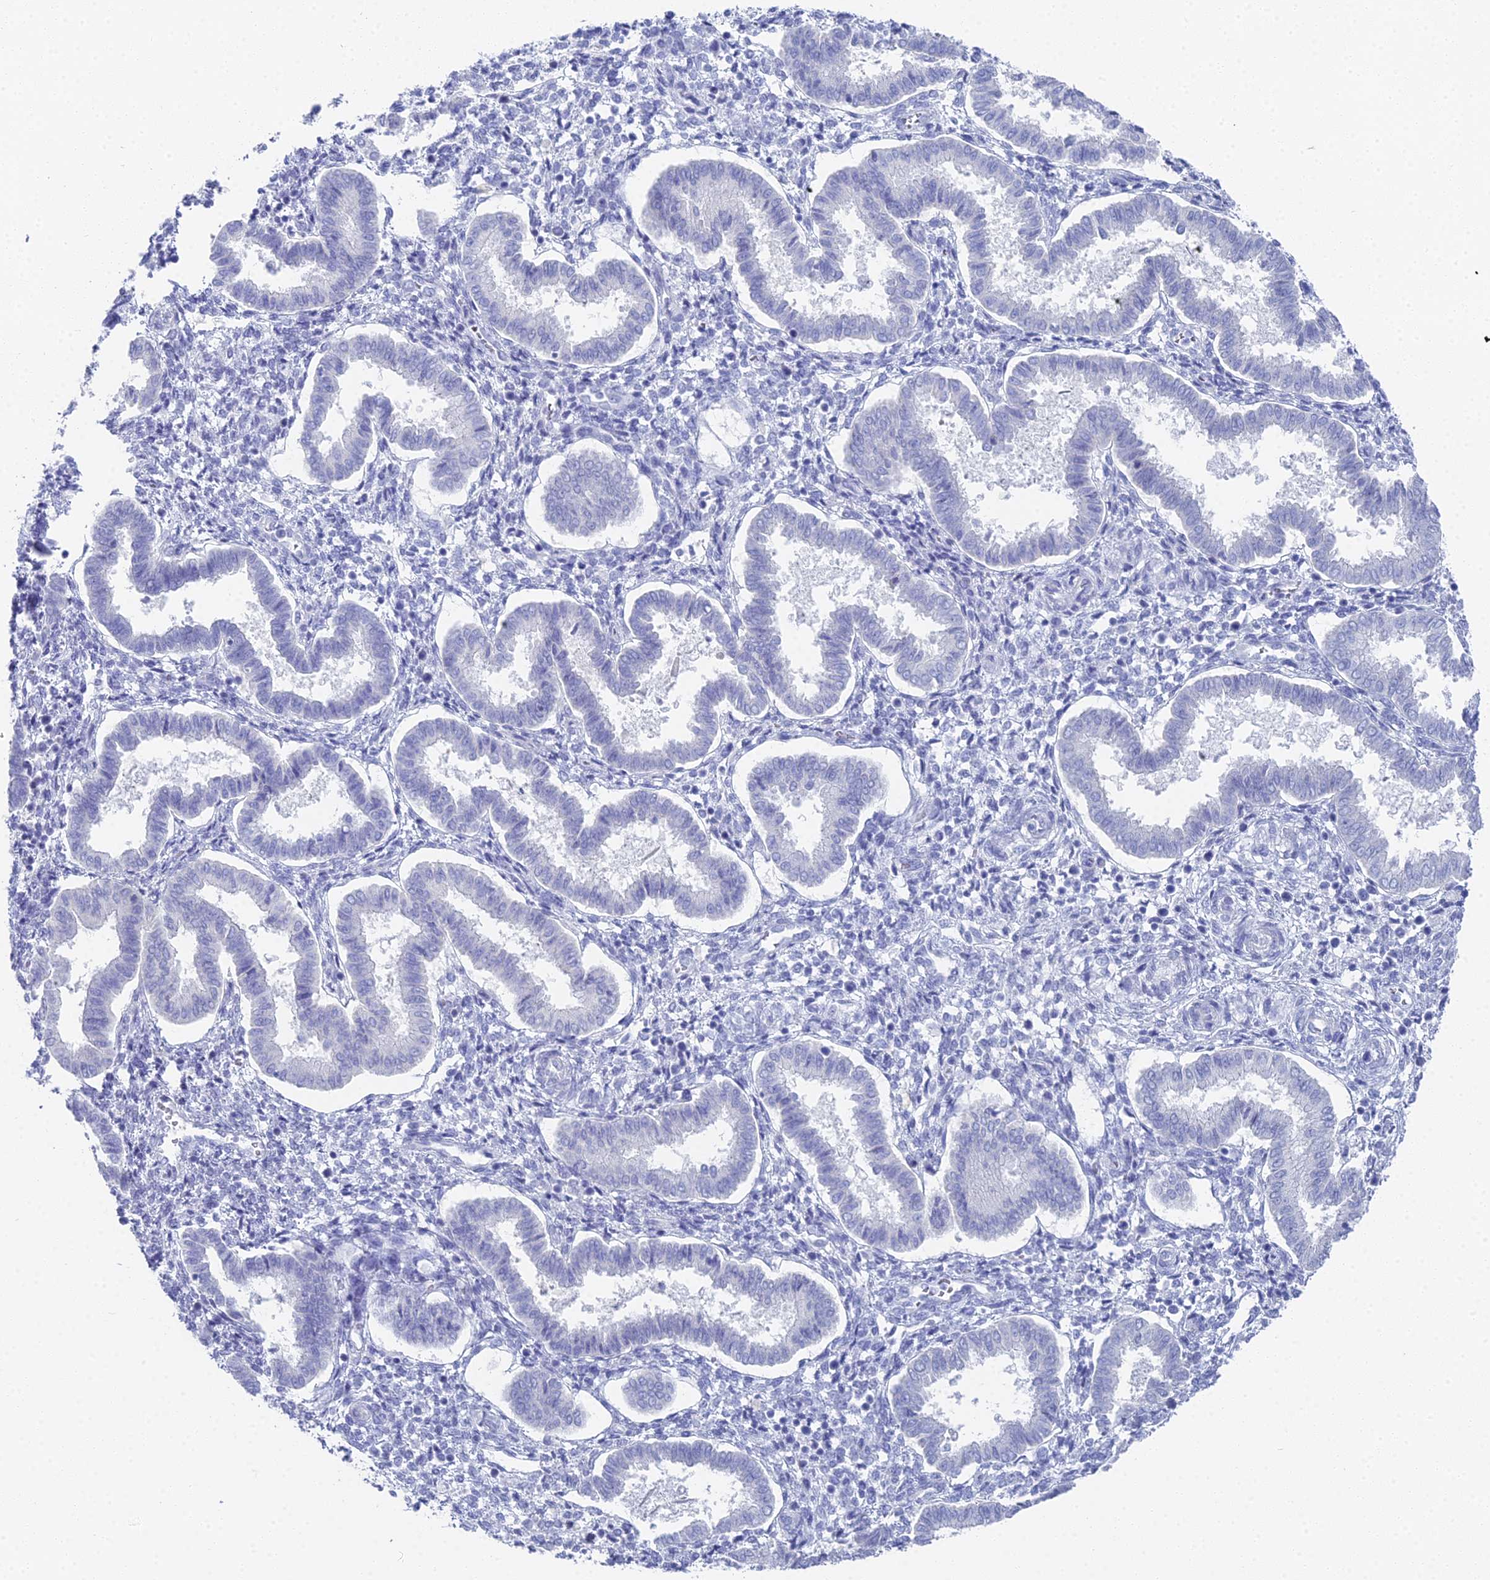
{"staining": {"intensity": "negative", "quantity": "none", "location": "none"}, "tissue": "endometrium", "cell_type": "Cells in endometrial stroma", "image_type": "normal", "snomed": [{"axis": "morphology", "description": "Normal tissue, NOS"}, {"axis": "topography", "description": "Endometrium"}], "caption": "IHC of normal human endometrium demonstrates no expression in cells in endometrial stroma.", "gene": "ALPP", "patient": {"sex": "female", "age": 24}}